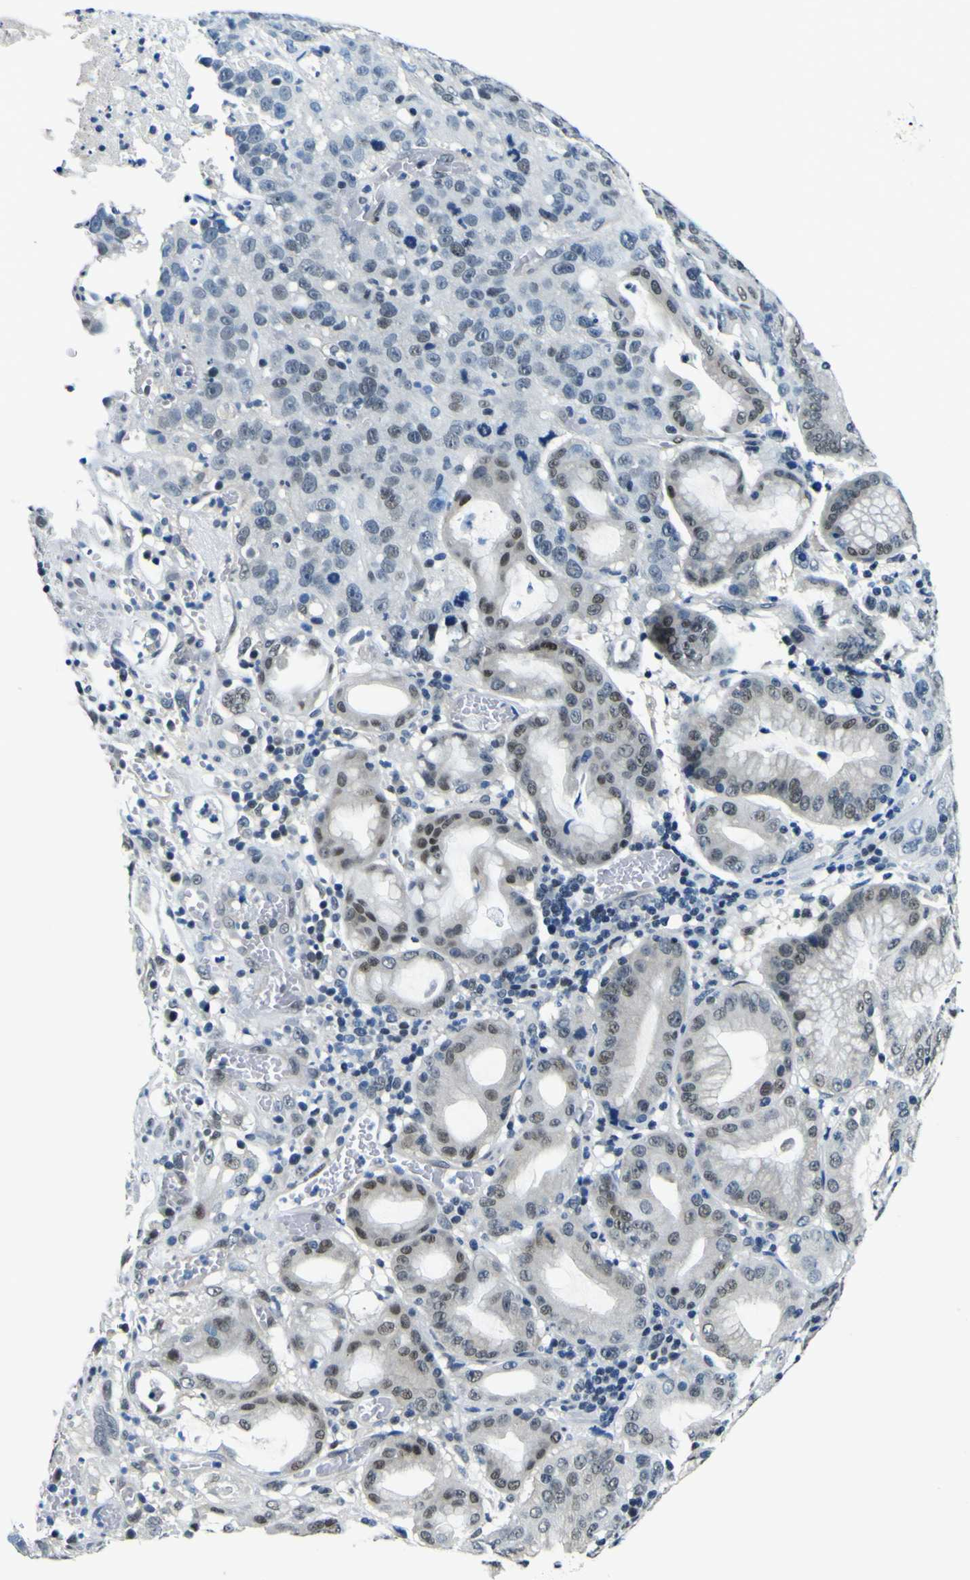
{"staining": {"intensity": "weak", "quantity": ">75%", "location": "nuclear"}, "tissue": "stomach cancer", "cell_type": "Tumor cells", "image_type": "cancer", "snomed": [{"axis": "morphology", "description": "Normal tissue, NOS"}, {"axis": "morphology", "description": "Adenocarcinoma, NOS"}, {"axis": "topography", "description": "Stomach"}], "caption": "Human adenocarcinoma (stomach) stained with a protein marker reveals weak staining in tumor cells.", "gene": "SP1", "patient": {"sex": "male", "age": 48}}